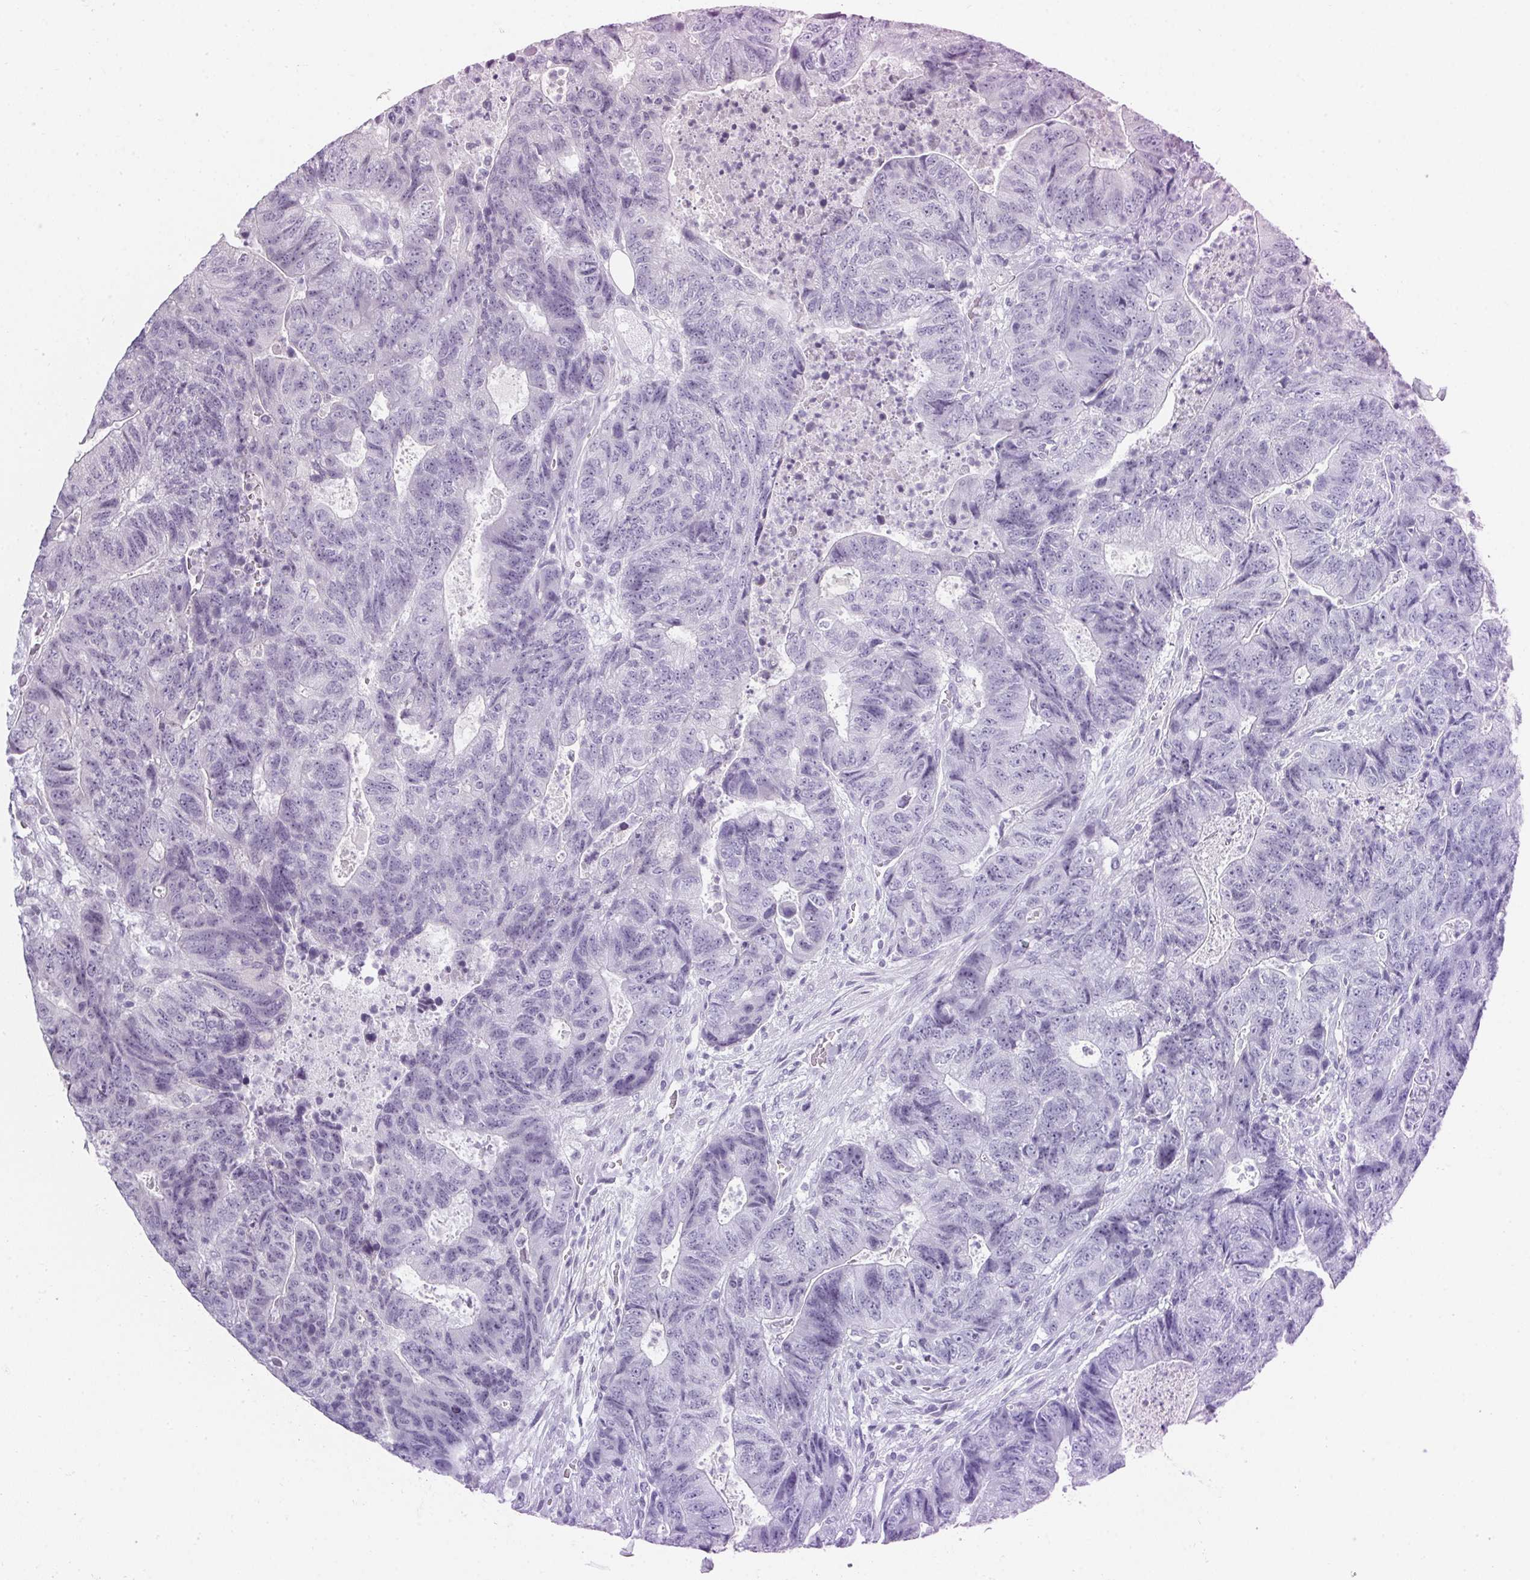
{"staining": {"intensity": "negative", "quantity": "none", "location": "none"}, "tissue": "colorectal cancer", "cell_type": "Tumor cells", "image_type": "cancer", "snomed": [{"axis": "morphology", "description": "Adenocarcinoma, NOS"}, {"axis": "topography", "description": "Colon"}], "caption": "Immunohistochemical staining of human colorectal cancer (adenocarcinoma) demonstrates no significant expression in tumor cells. (IHC, brightfield microscopy, high magnification).", "gene": "TMEM72", "patient": {"sex": "female", "age": 48}}